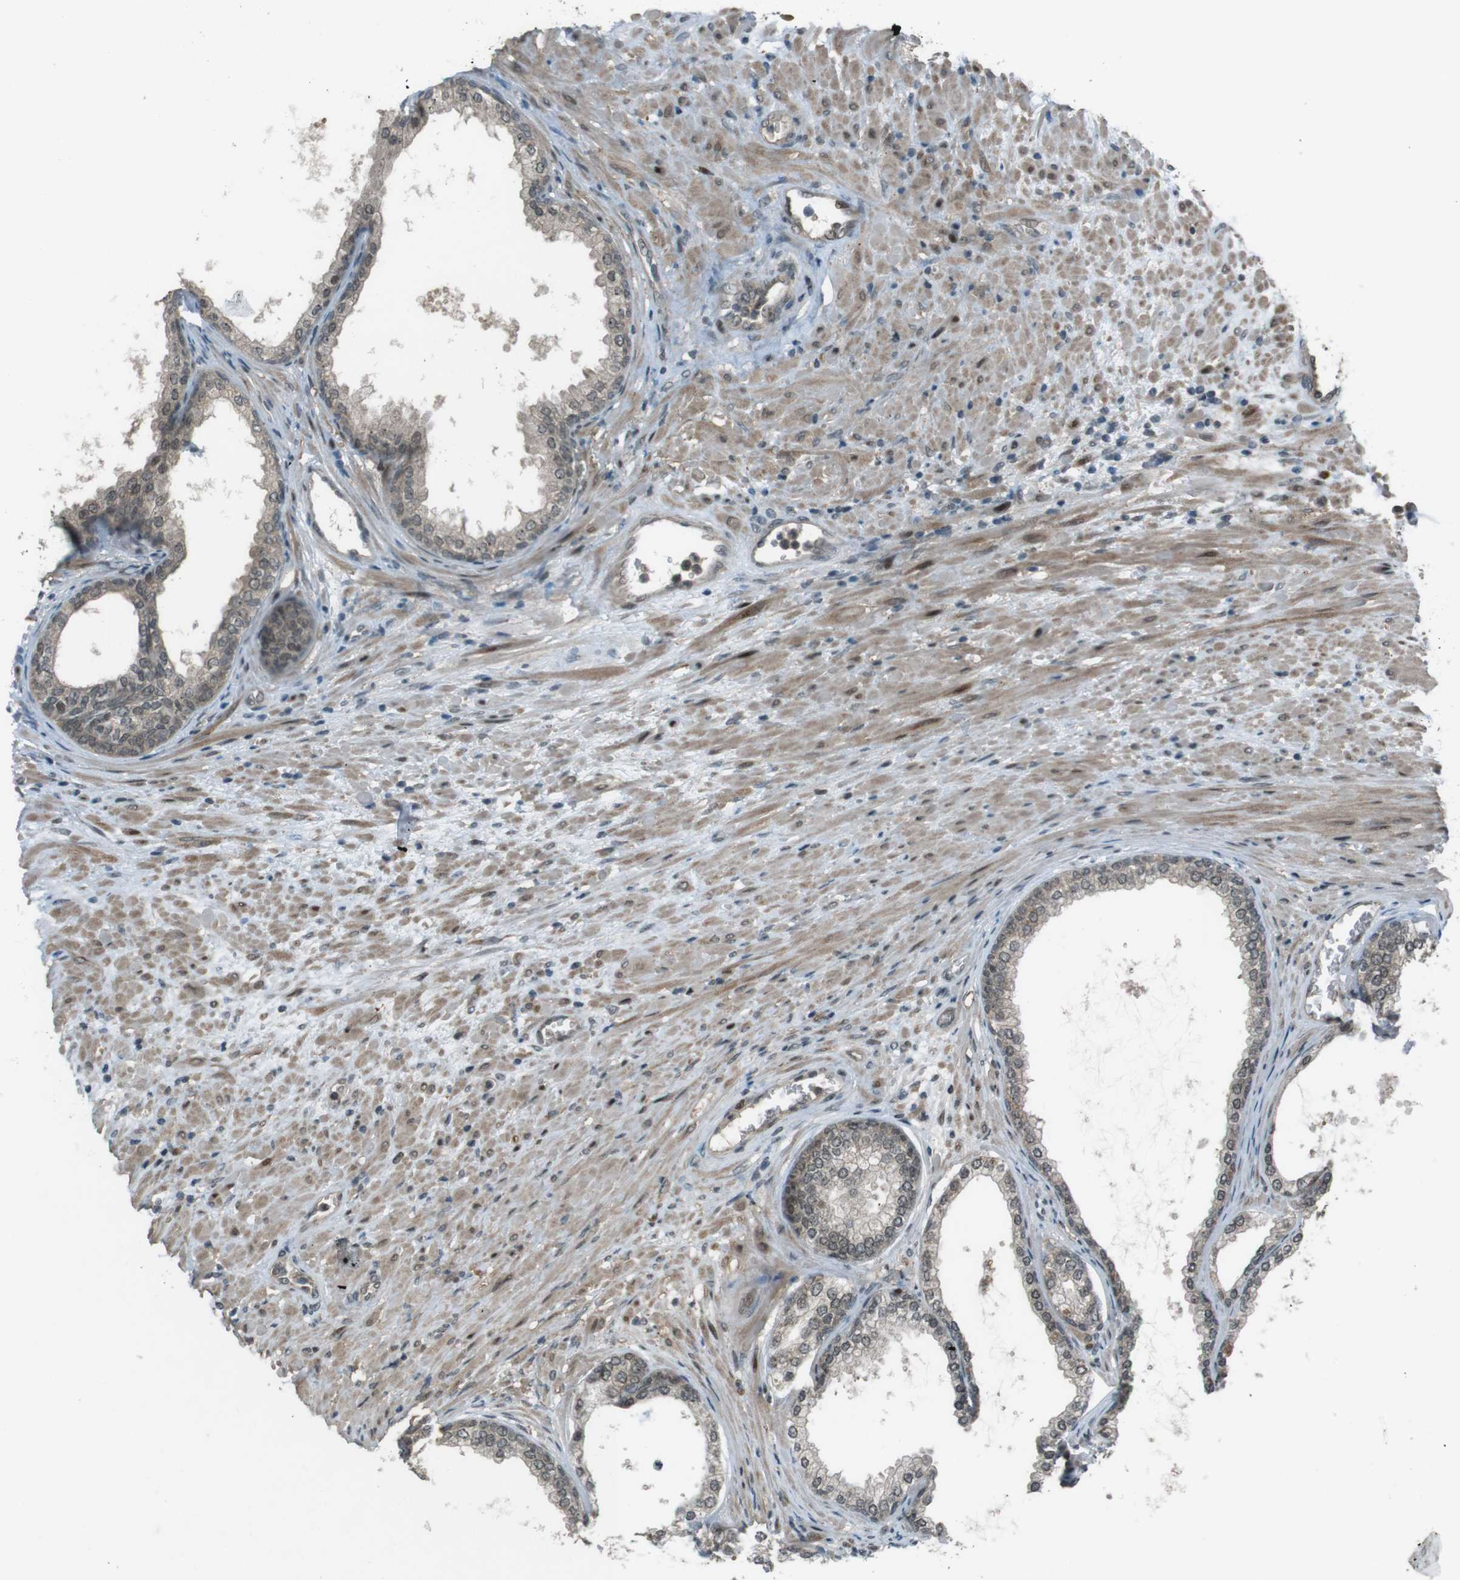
{"staining": {"intensity": "moderate", "quantity": ">75%", "location": "cytoplasmic/membranous,nuclear"}, "tissue": "prostate", "cell_type": "Glandular cells", "image_type": "normal", "snomed": [{"axis": "morphology", "description": "Normal tissue, NOS"}, {"axis": "topography", "description": "Prostate"}], "caption": "Prostate stained with a brown dye displays moderate cytoplasmic/membranous,nuclear positive expression in about >75% of glandular cells.", "gene": "SLITRK5", "patient": {"sex": "male", "age": 76}}